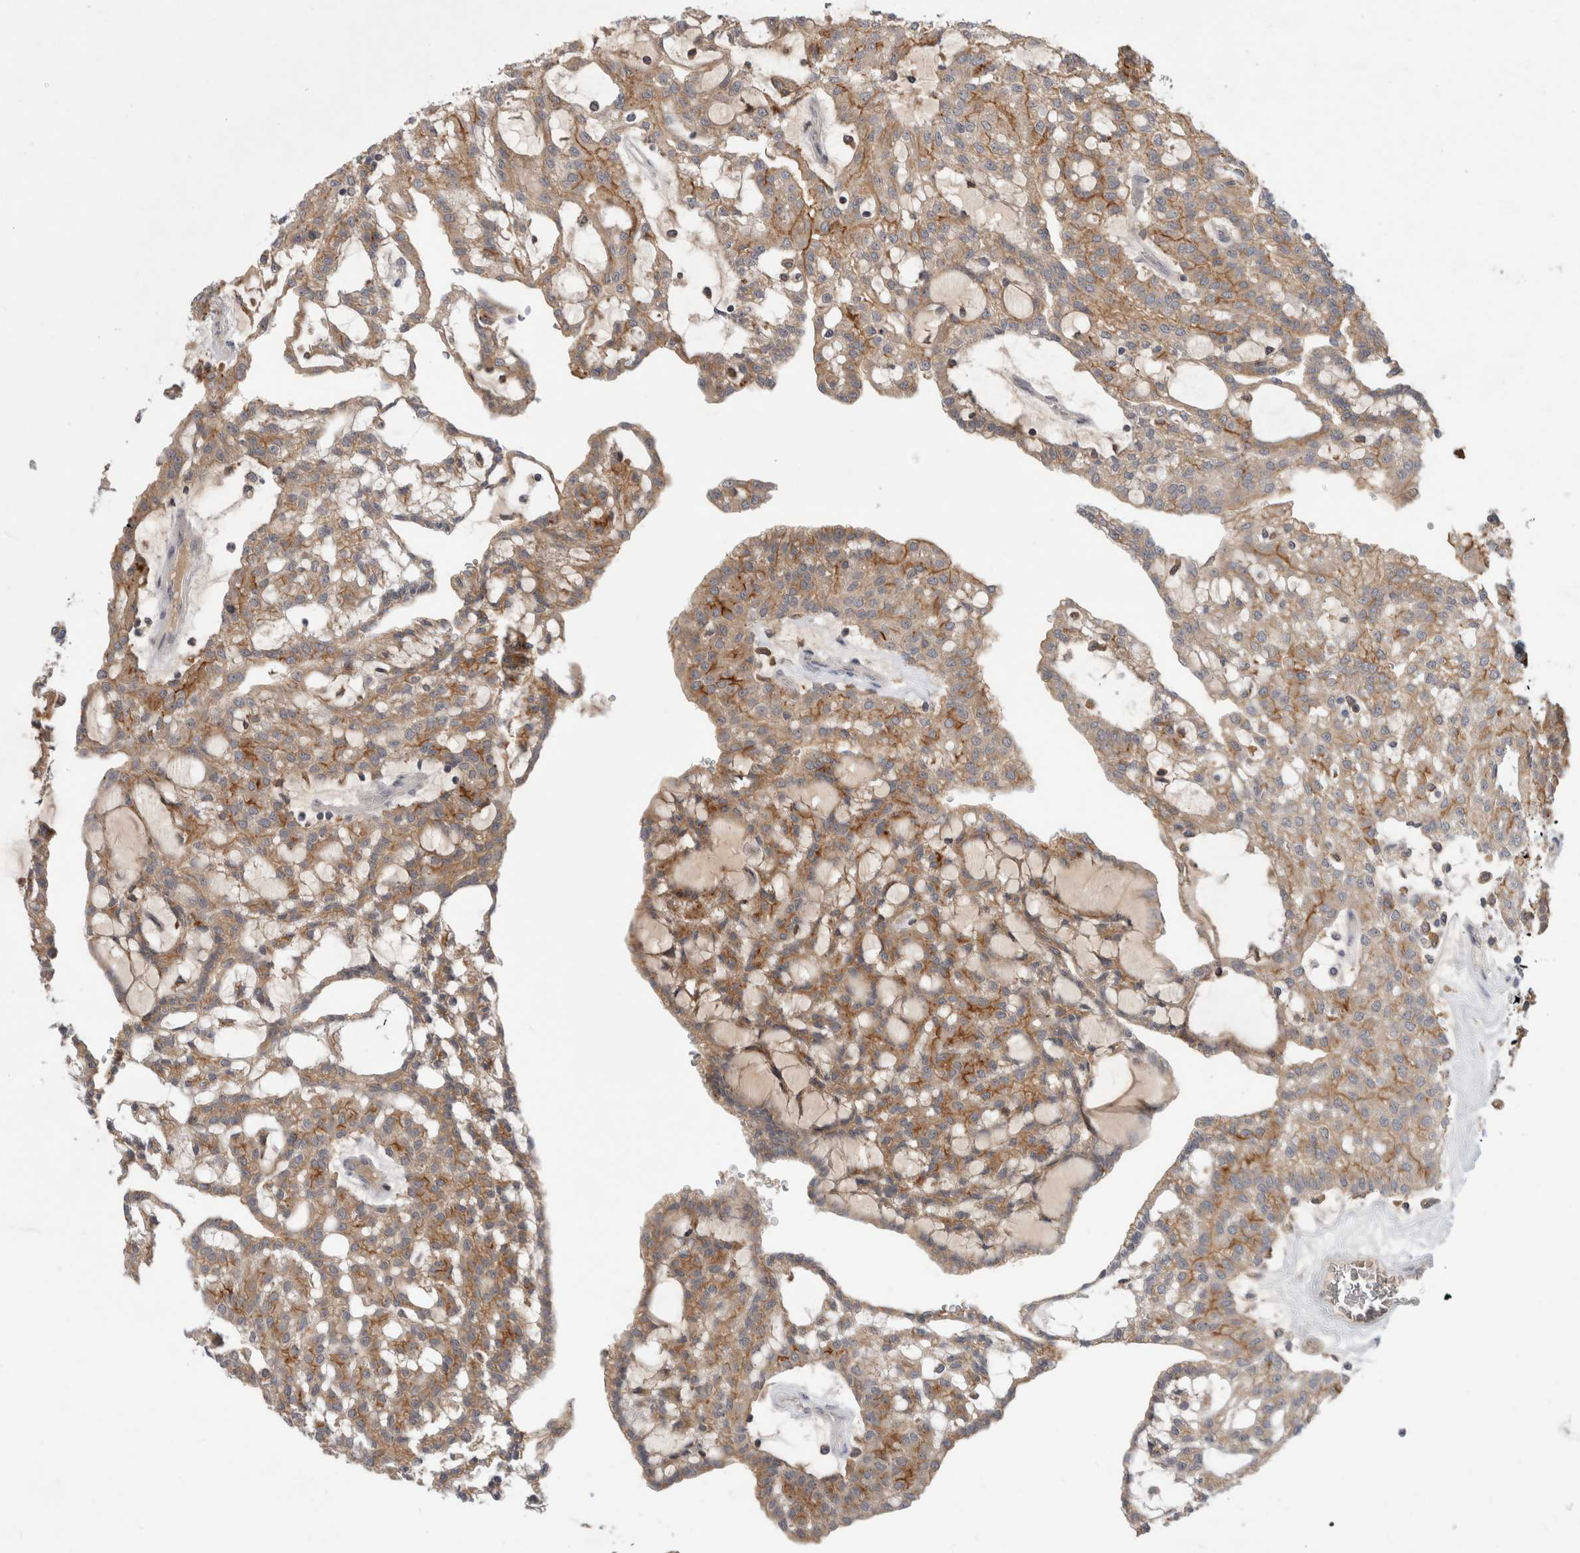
{"staining": {"intensity": "moderate", "quantity": ">75%", "location": "cytoplasmic/membranous"}, "tissue": "renal cancer", "cell_type": "Tumor cells", "image_type": "cancer", "snomed": [{"axis": "morphology", "description": "Adenocarcinoma, NOS"}, {"axis": "topography", "description": "Kidney"}], "caption": "Immunohistochemical staining of renal cancer displays moderate cytoplasmic/membranous protein positivity in about >75% of tumor cells. (DAB = brown stain, brightfield microscopy at high magnification).", "gene": "PLEKHM1", "patient": {"sex": "male", "age": 63}}